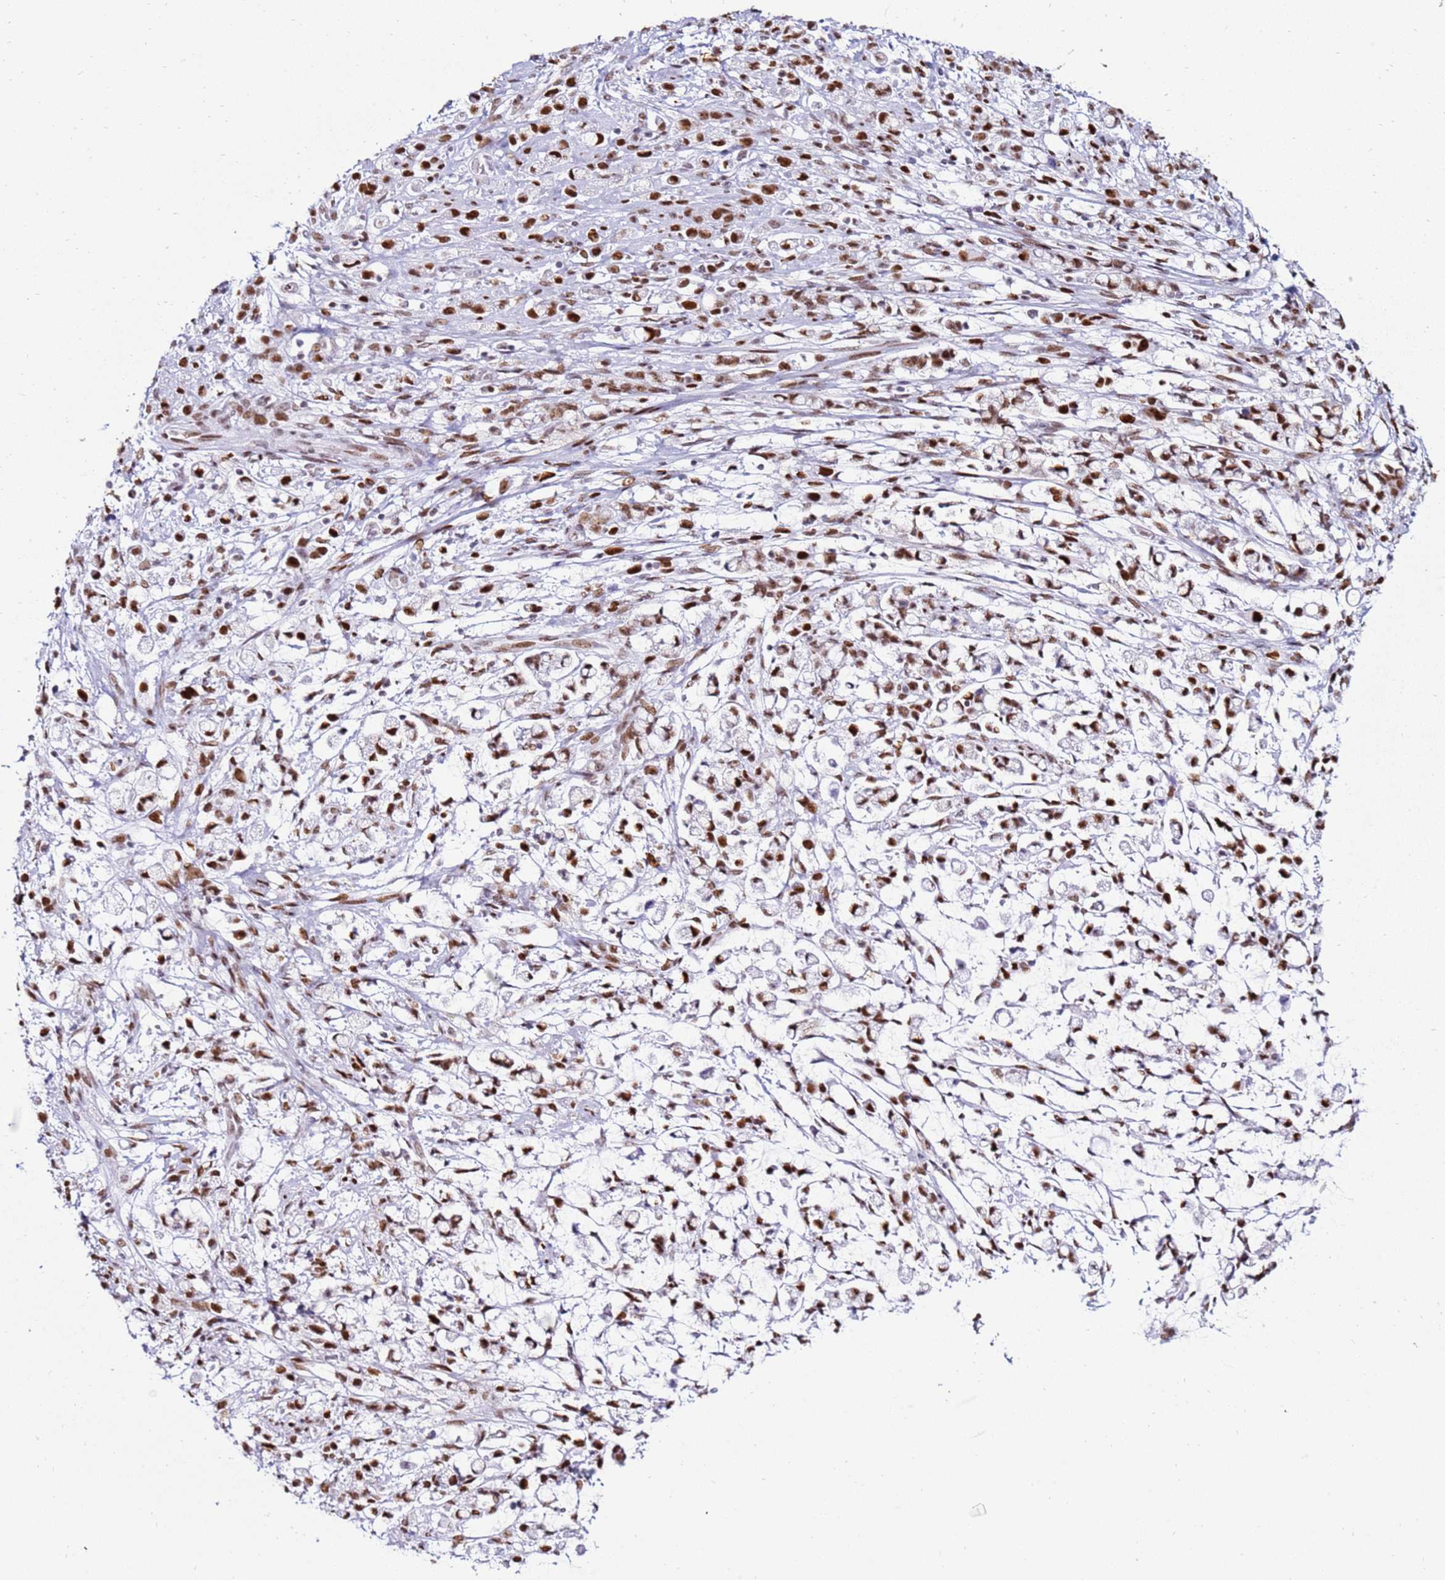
{"staining": {"intensity": "strong", "quantity": ">75%", "location": "nuclear"}, "tissue": "stomach cancer", "cell_type": "Tumor cells", "image_type": "cancer", "snomed": [{"axis": "morphology", "description": "Adenocarcinoma, NOS"}, {"axis": "topography", "description": "Stomach"}], "caption": "Brown immunohistochemical staining in stomach adenocarcinoma demonstrates strong nuclear positivity in approximately >75% of tumor cells. The staining was performed using DAB, with brown indicating positive protein expression. Nuclei are stained blue with hematoxylin.", "gene": "KPNA4", "patient": {"sex": "female", "age": 60}}